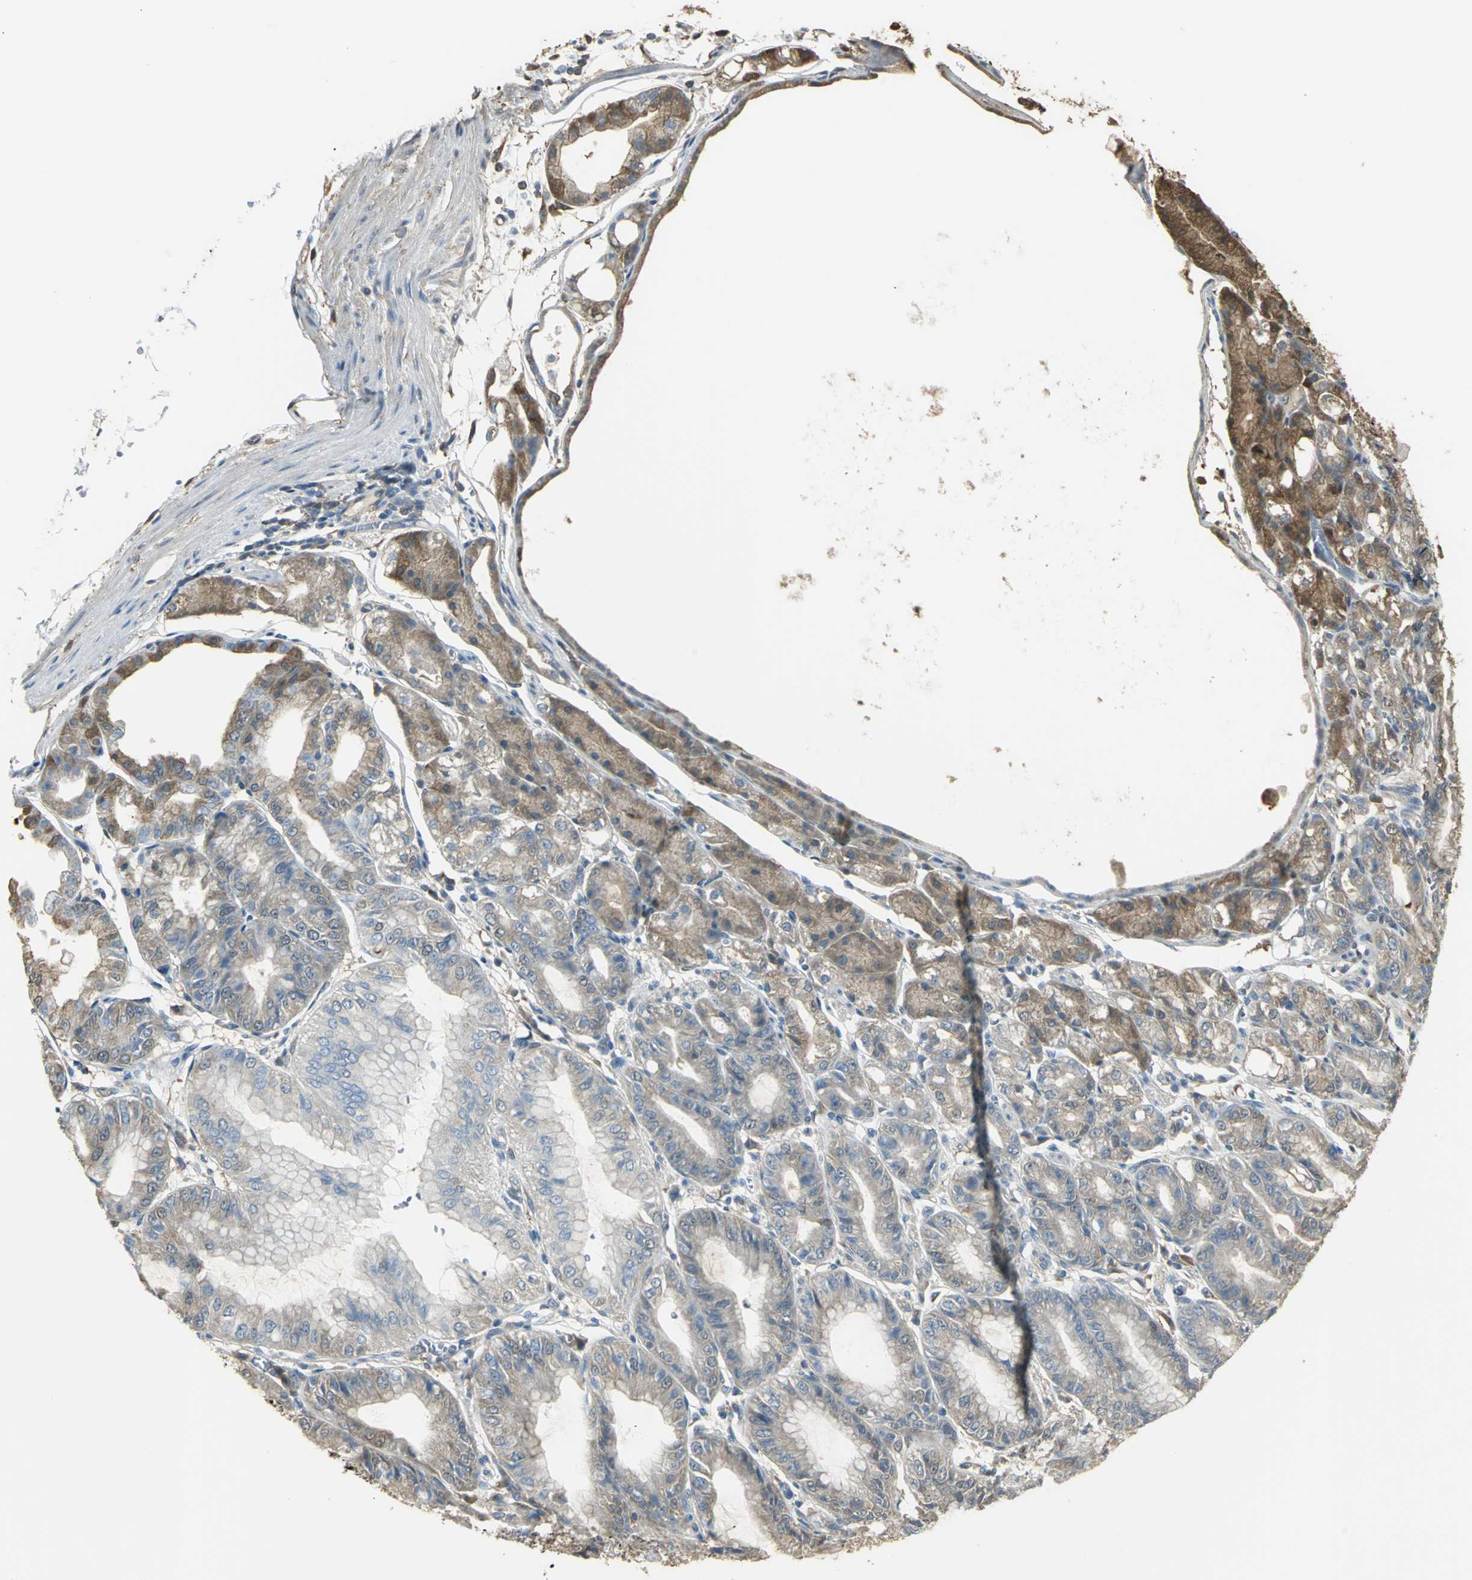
{"staining": {"intensity": "moderate", "quantity": ">75%", "location": "cytoplasmic/membranous"}, "tissue": "stomach", "cell_type": "Glandular cells", "image_type": "normal", "snomed": [{"axis": "morphology", "description": "Normal tissue, NOS"}, {"axis": "topography", "description": "Stomach, lower"}], "caption": "DAB immunohistochemical staining of unremarkable human stomach displays moderate cytoplasmic/membranous protein staining in approximately >75% of glandular cells. (Brightfield microscopy of DAB IHC at high magnification).", "gene": "PARK7", "patient": {"sex": "male", "age": 71}}